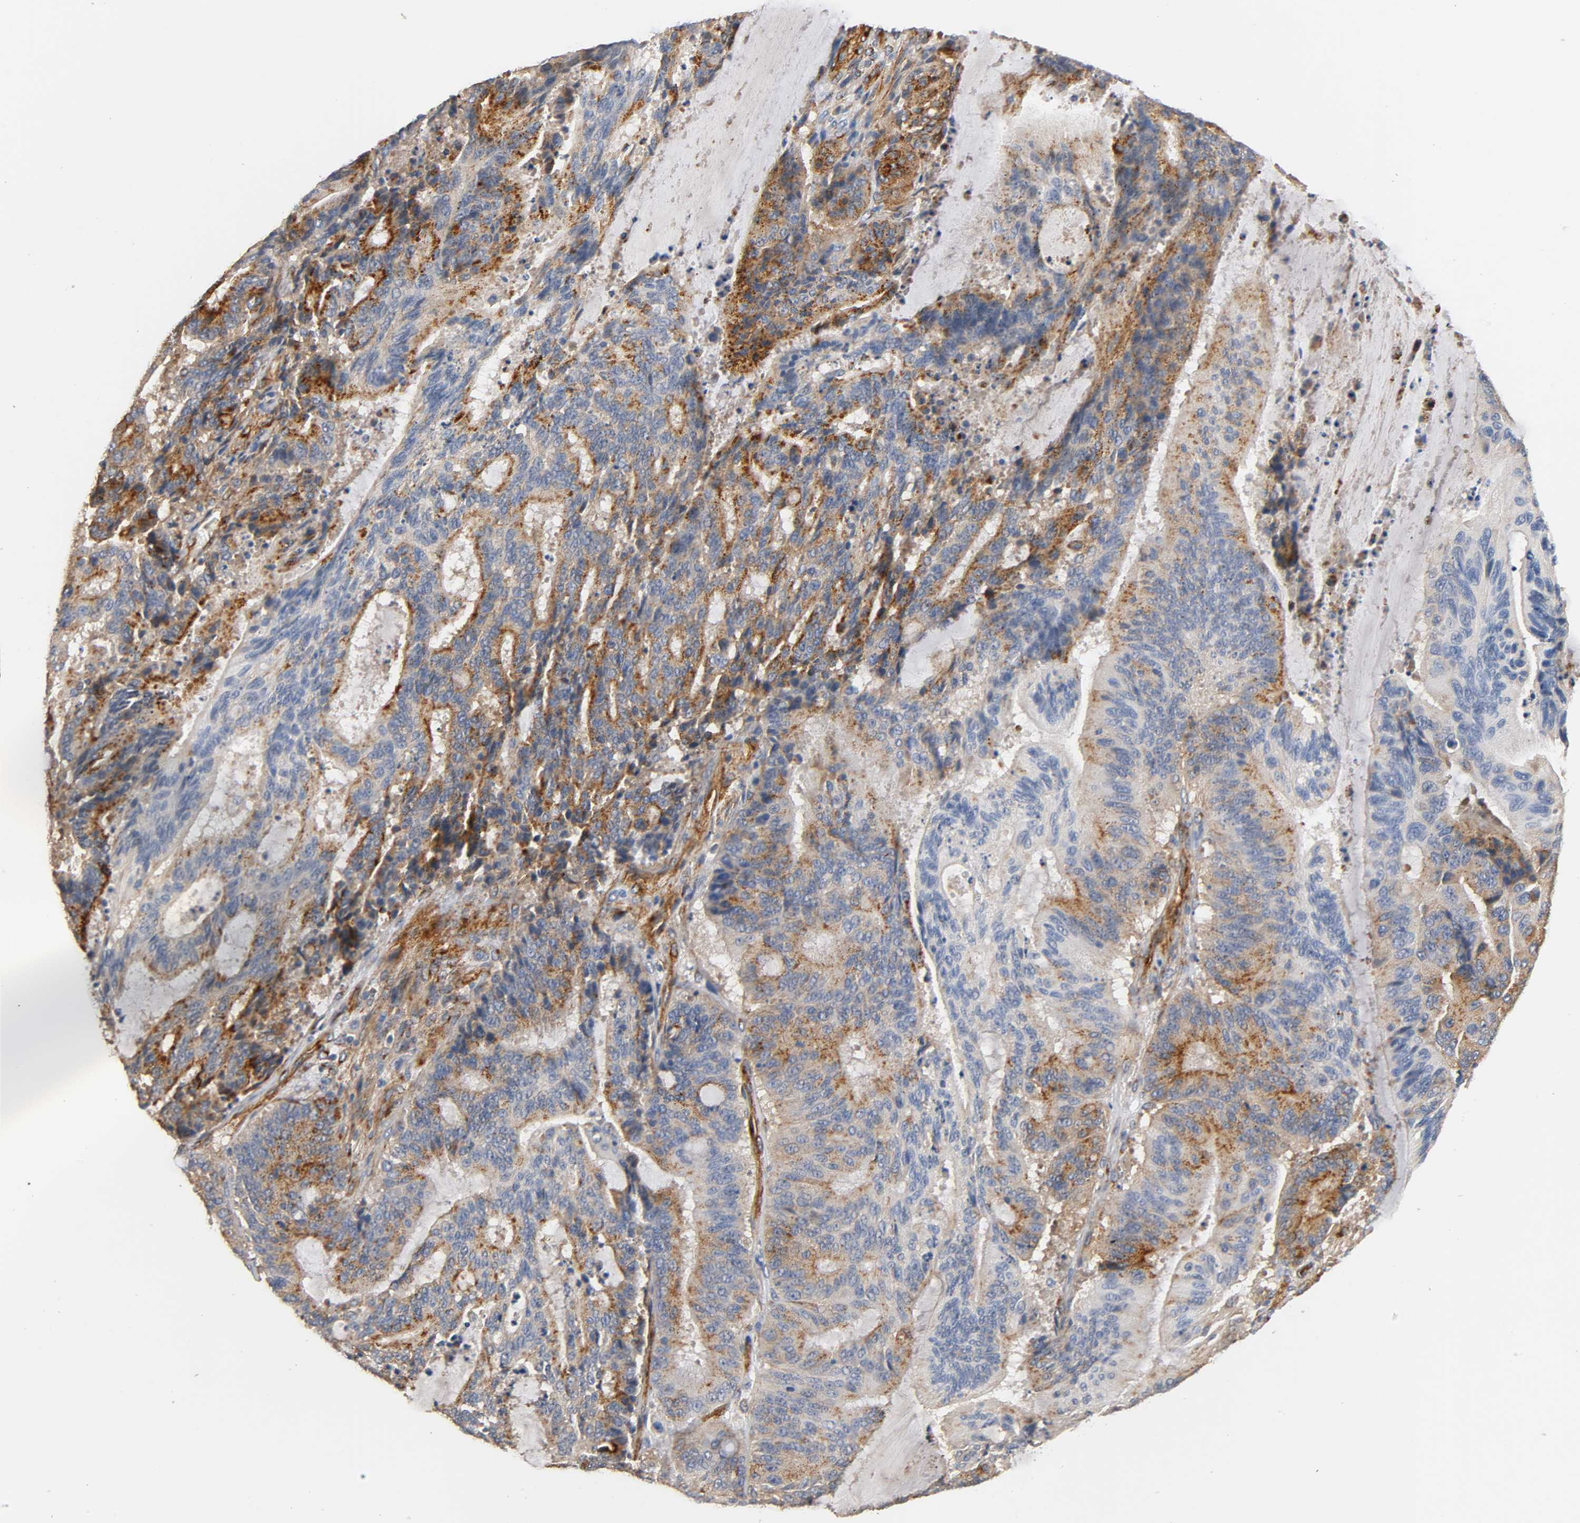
{"staining": {"intensity": "moderate", "quantity": ">75%", "location": "cytoplasmic/membranous"}, "tissue": "liver cancer", "cell_type": "Tumor cells", "image_type": "cancer", "snomed": [{"axis": "morphology", "description": "Cholangiocarcinoma"}, {"axis": "topography", "description": "Liver"}], "caption": "Immunohistochemical staining of liver cancer (cholangiocarcinoma) exhibits medium levels of moderate cytoplasmic/membranous protein positivity in about >75% of tumor cells.", "gene": "IFITM3", "patient": {"sex": "female", "age": 73}}